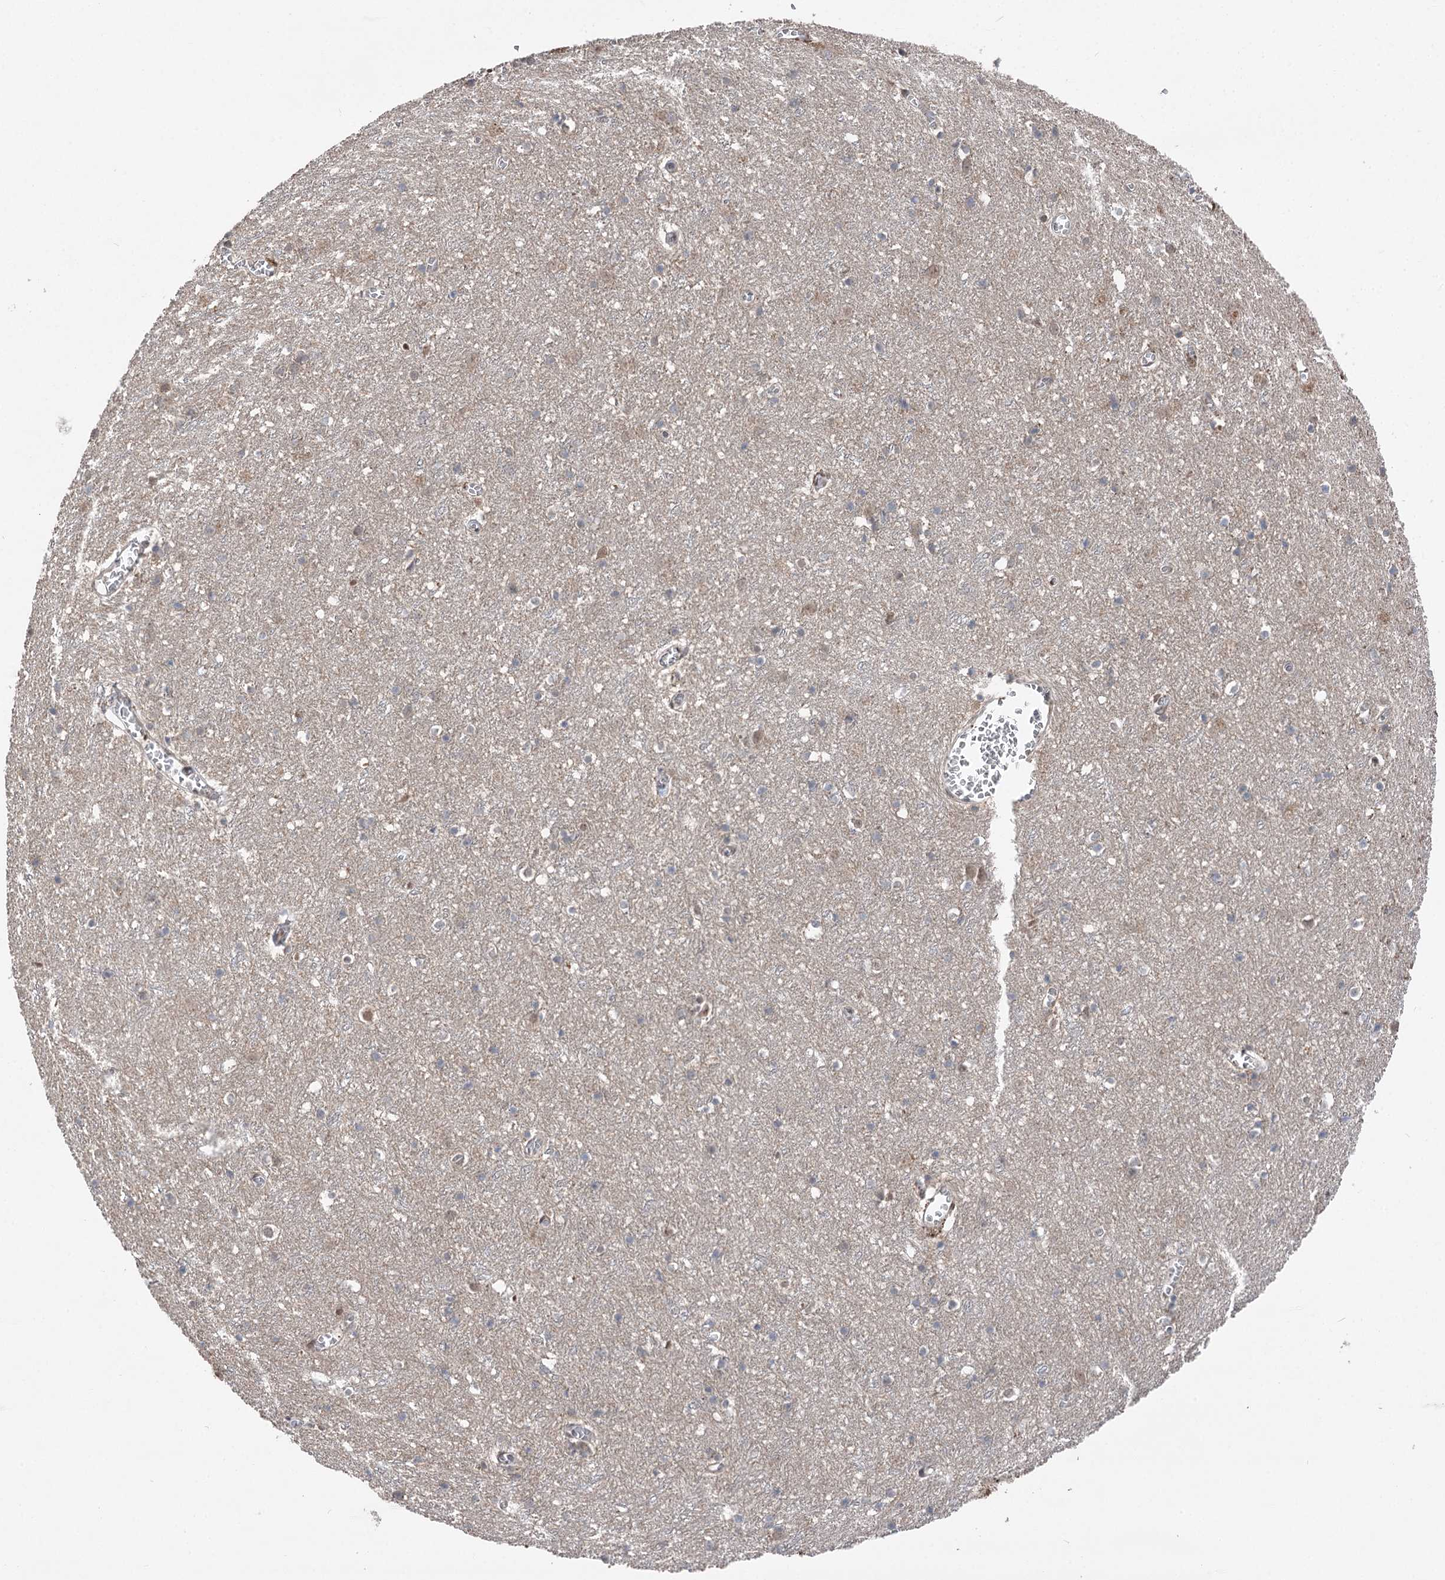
{"staining": {"intensity": "moderate", "quantity": "<25%", "location": "cytoplasmic/membranous"}, "tissue": "cerebral cortex", "cell_type": "Endothelial cells", "image_type": "normal", "snomed": [{"axis": "morphology", "description": "Normal tissue, NOS"}, {"axis": "topography", "description": "Cerebral cortex"}], "caption": "The micrograph exhibits a brown stain indicating the presence of a protein in the cytoplasmic/membranous of endothelial cells in cerebral cortex. (IHC, brightfield microscopy, high magnification).", "gene": "CCSER2", "patient": {"sex": "female", "age": 64}}